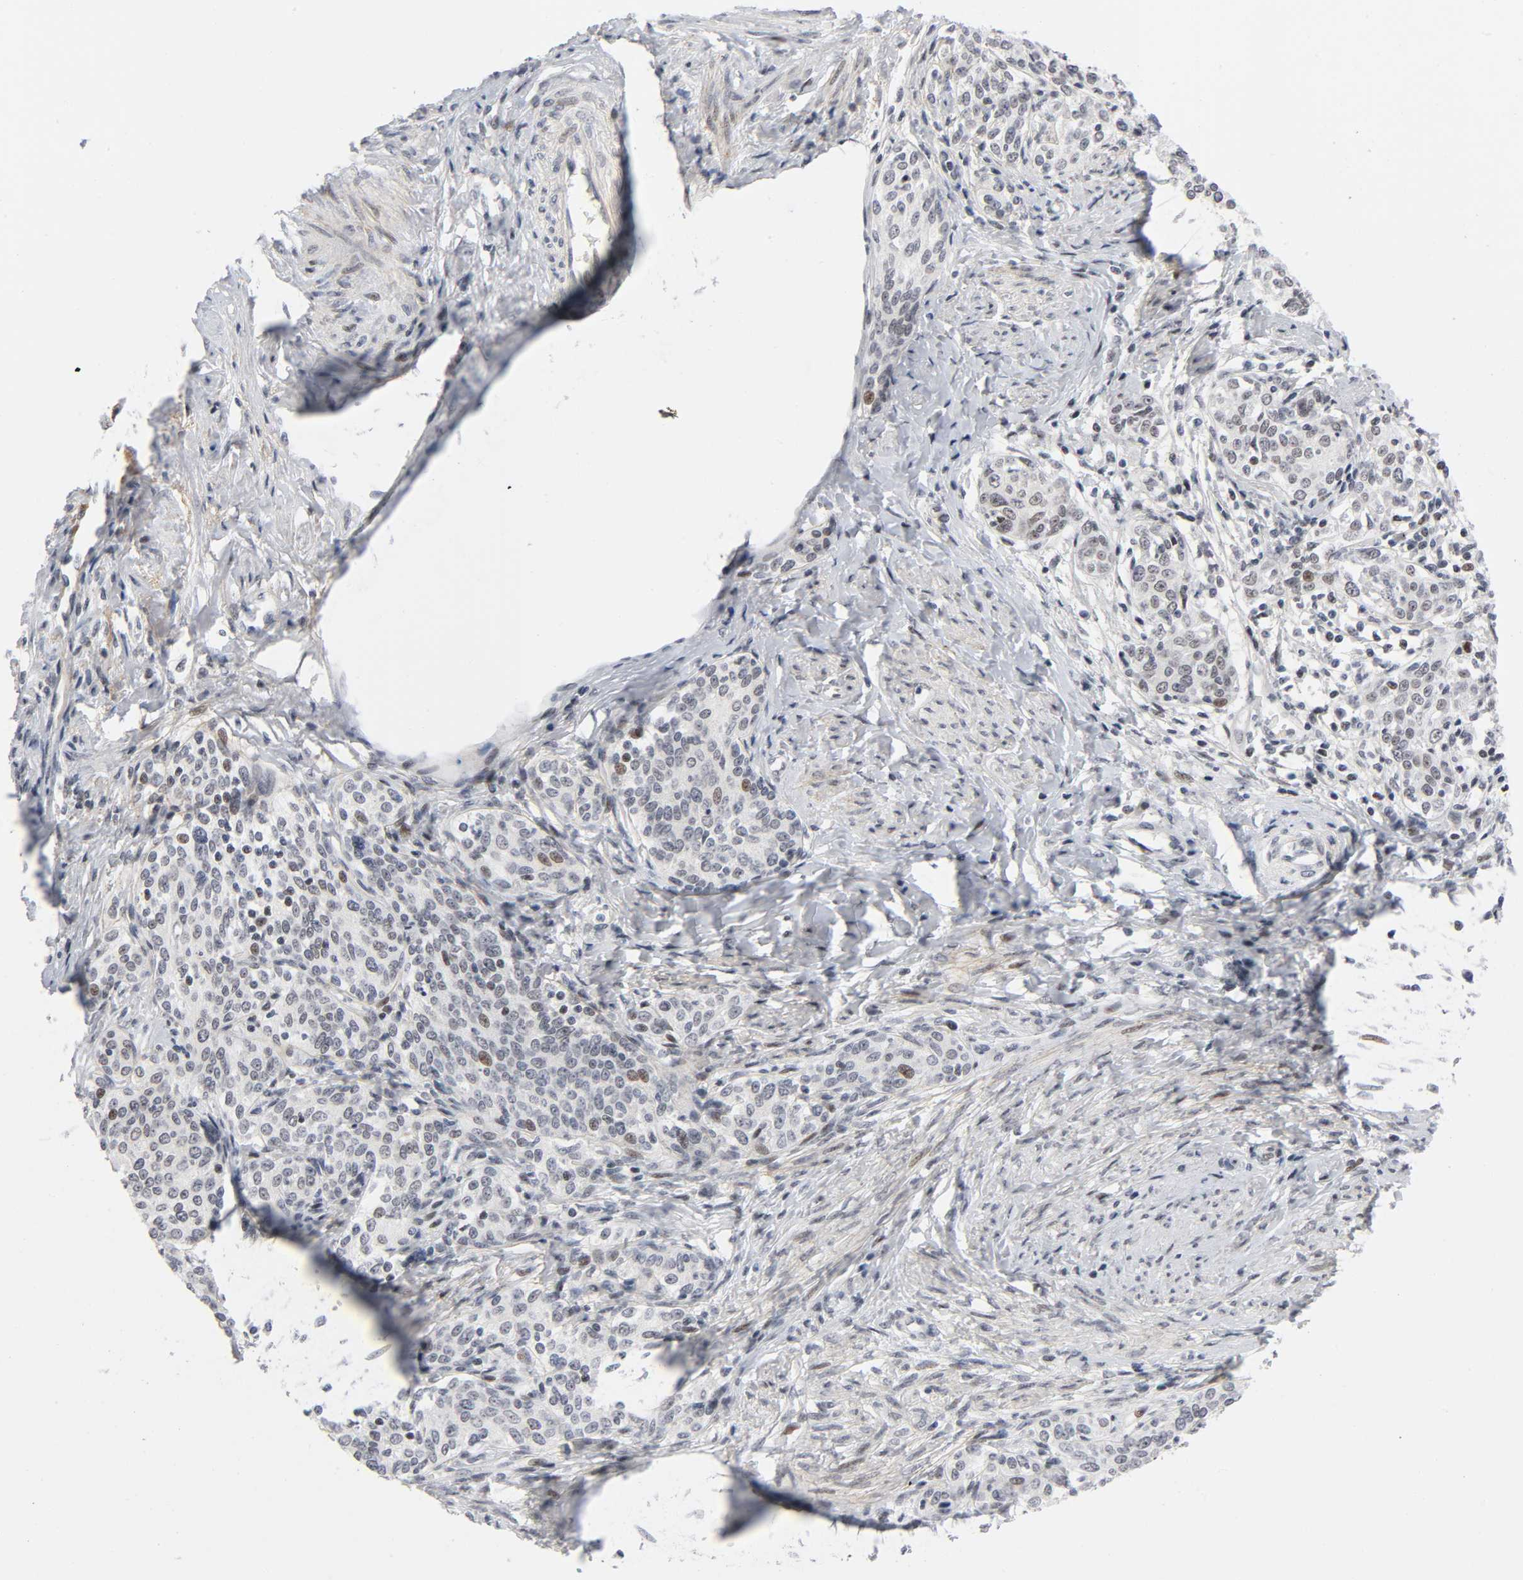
{"staining": {"intensity": "weak", "quantity": "<25%", "location": "nuclear"}, "tissue": "cervical cancer", "cell_type": "Tumor cells", "image_type": "cancer", "snomed": [{"axis": "morphology", "description": "Squamous cell carcinoma, NOS"}, {"axis": "morphology", "description": "Adenocarcinoma, NOS"}, {"axis": "topography", "description": "Cervix"}], "caption": "An immunohistochemistry (IHC) image of adenocarcinoma (cervical) is shown. There is no staining in tumor cells of adenocarcinoma (cervical).", "gene": "DIDO1", "patient": {"sex": "female", "age": 52}}